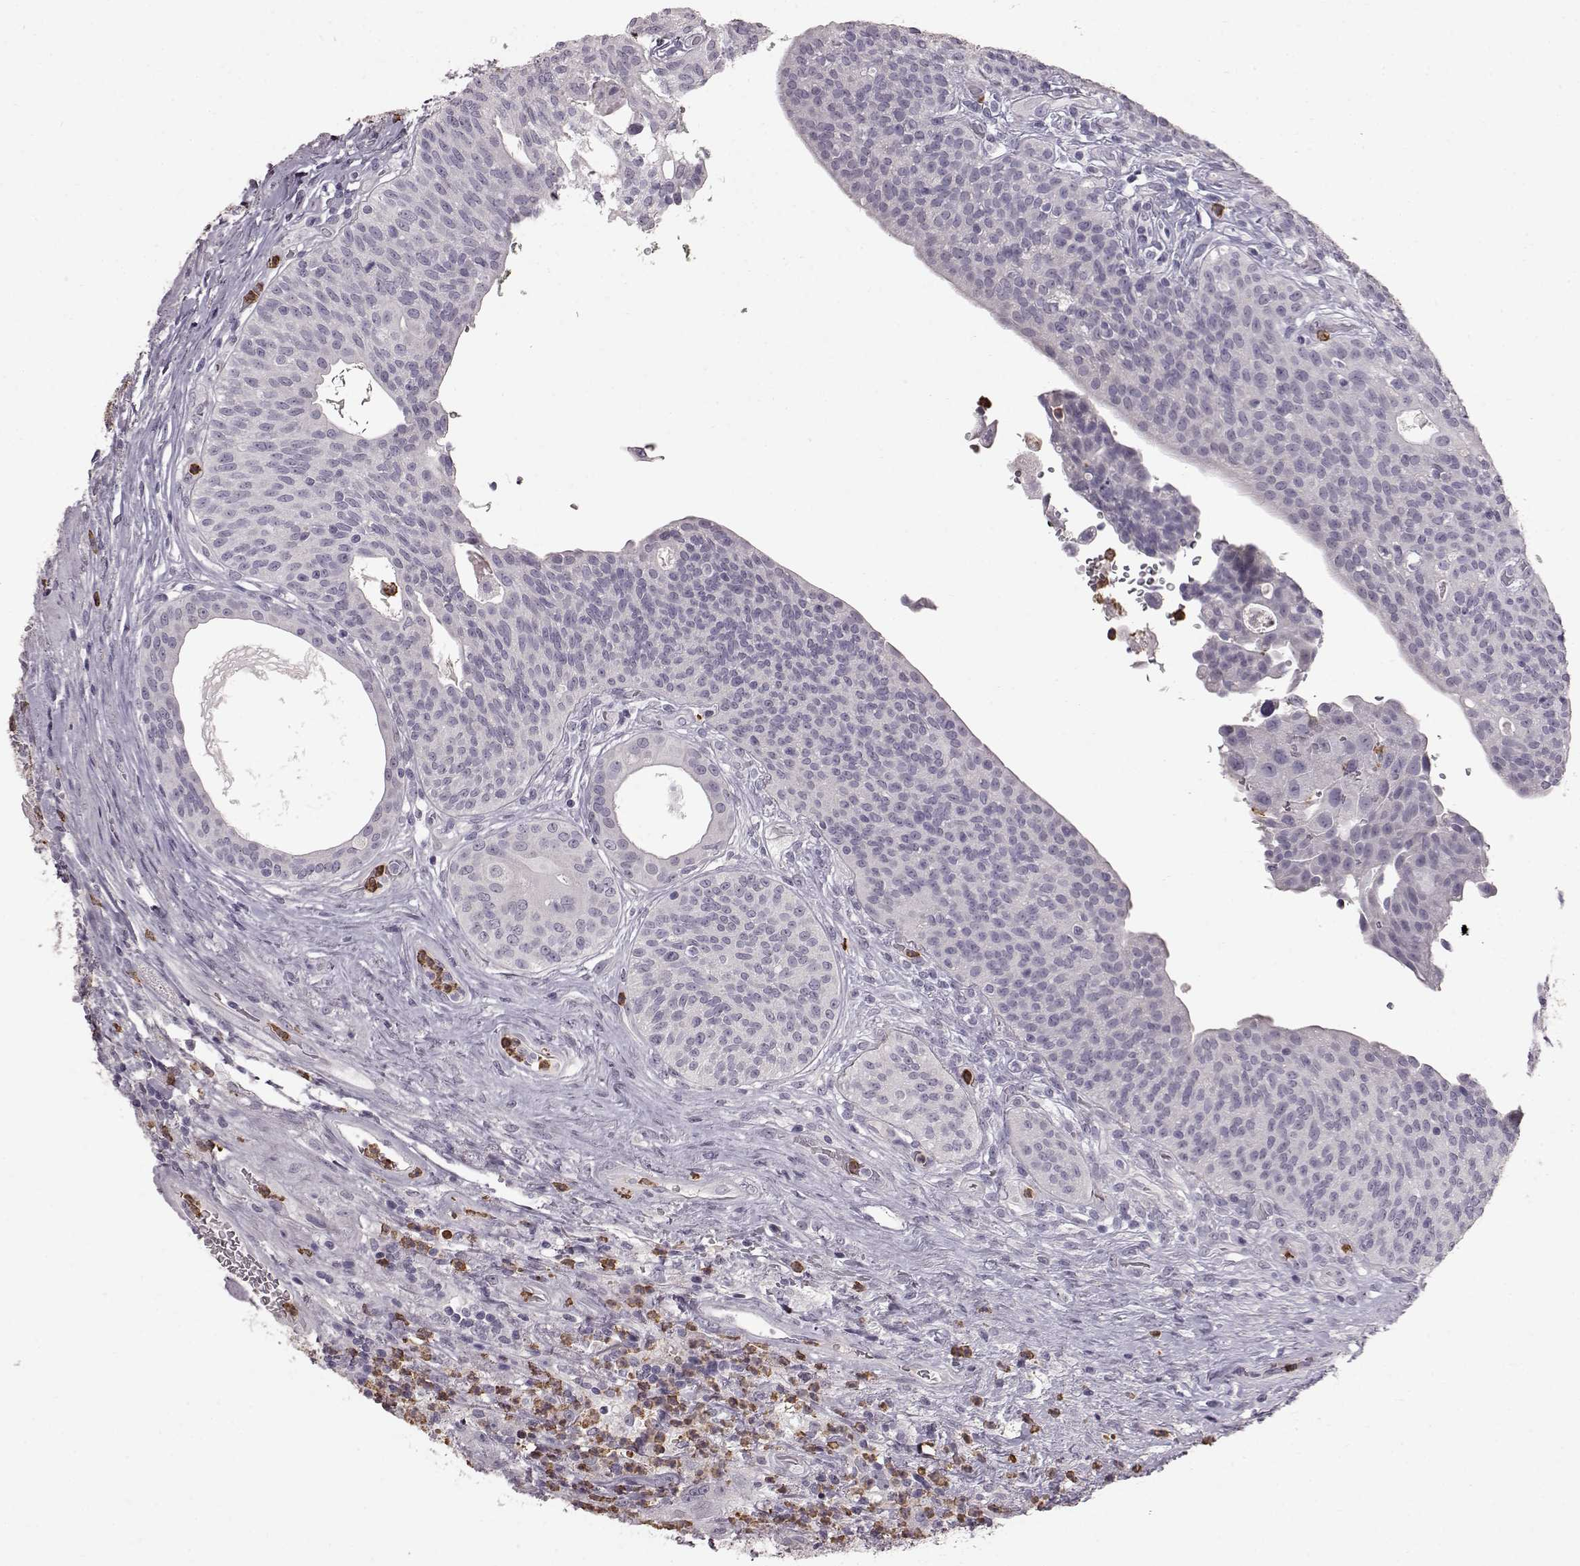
{"staining": {"intensity": "negative", "quantity": "none", "location": "none"}, "tissue": "urothelial cancer", "cell_type": "Tumor cells", "image_type": "cancer", "snomed": [{"axis": "morphology", "description": "Urothelial carcinoma, High grade"}, {"axis": "topography", "description": "Urinary bladder"}], "caption": "The histopathology image reveals no staining of tumor cells in high-grade urothelial carcinoma.", "gene": "FUT4", "patient": {"sex": "male", "age": 79}}